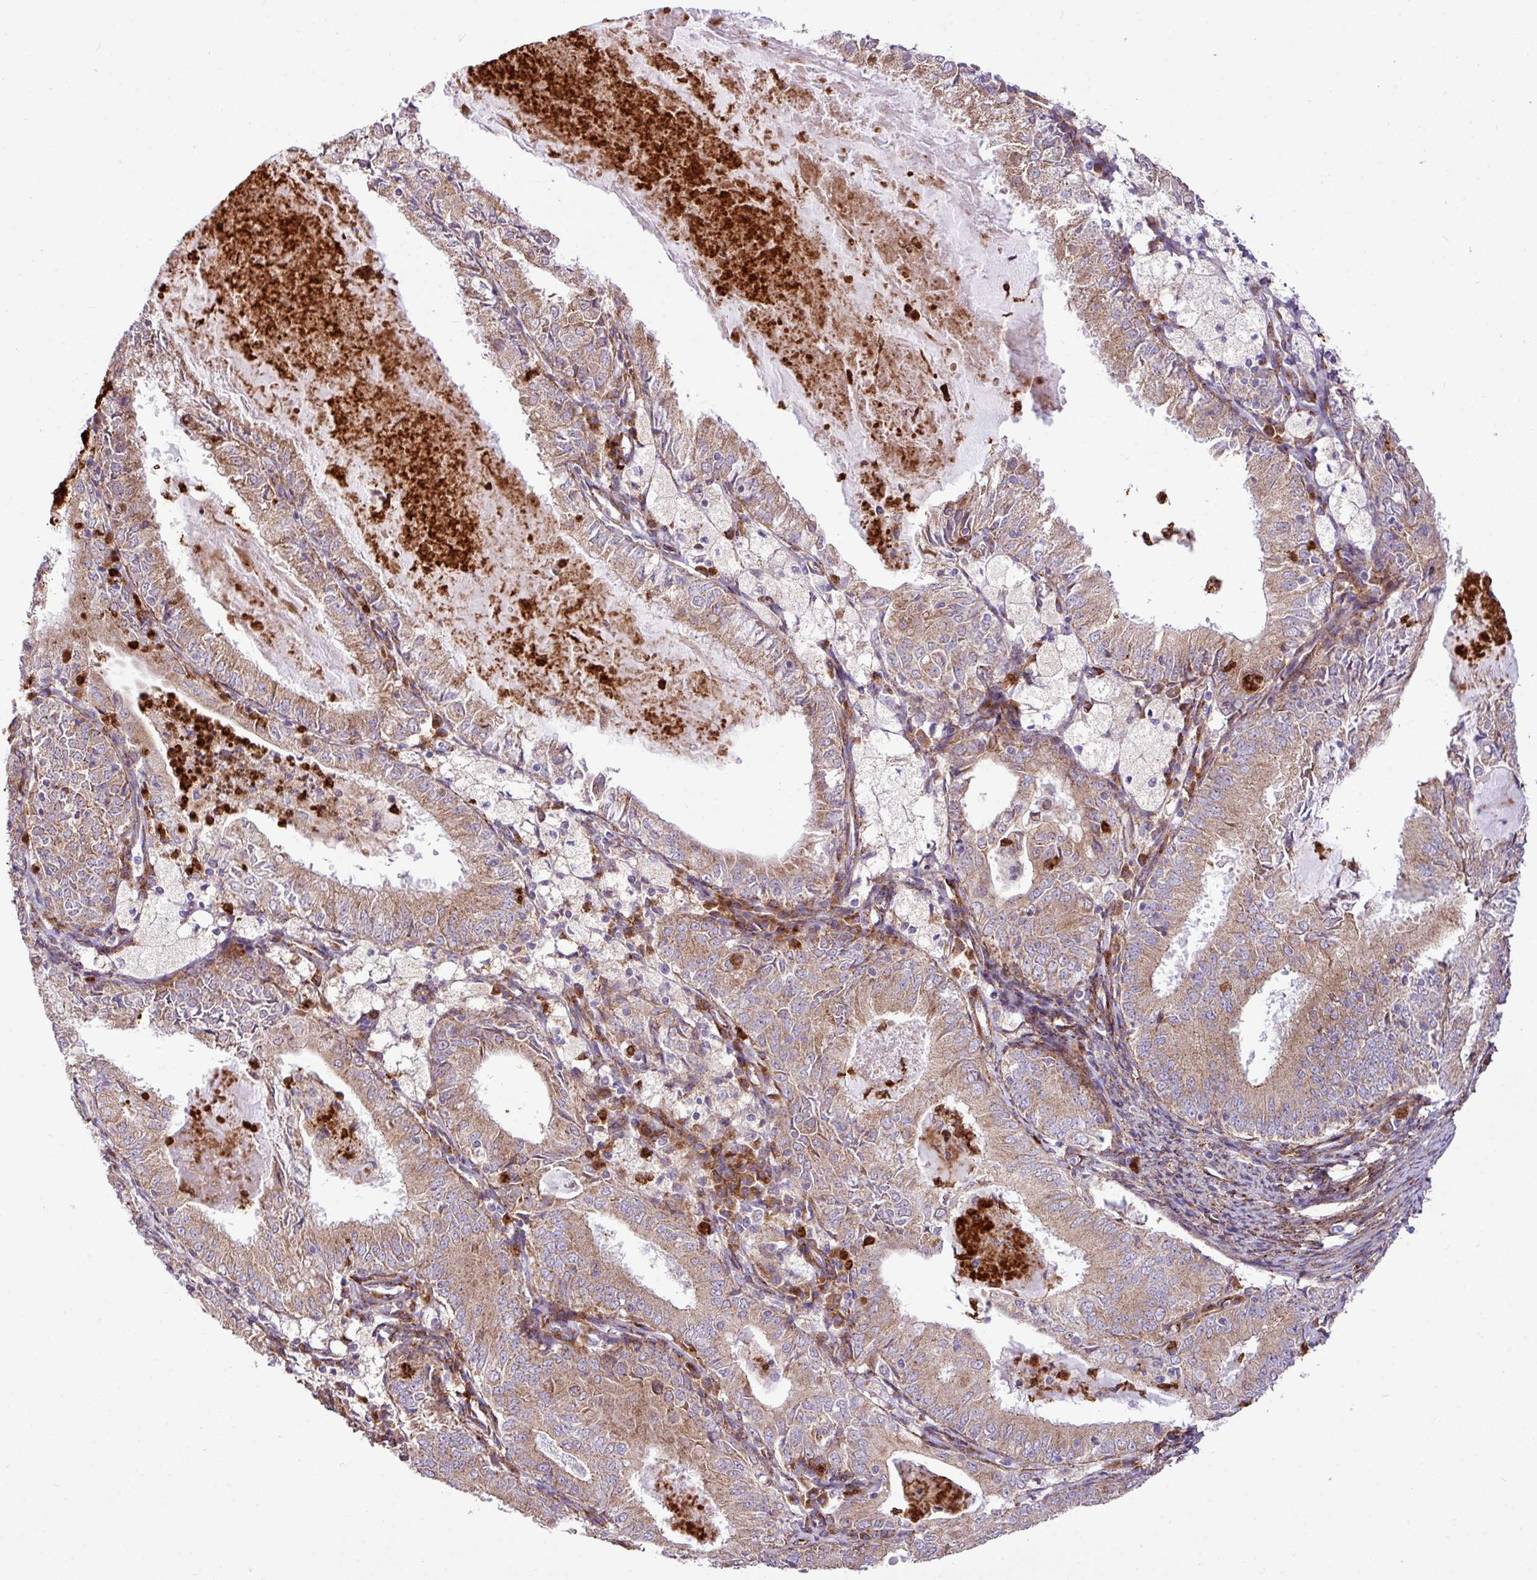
{"staining": {"intensity": "moderate", "quantity": "25%-75%", "location": "cytoplasmic/membranous"}, "tissue": "endometrial cancer", "cell_type": "Tumor cells", "image_type": "cancer", "snomed": [{"axis": "morphology", "description": "Adenocarcinoma, NOS"}, {"axis": "topography", "description": "Endometrium"}], "caption": "A brown stain shows moderate cytoplasmic/membranous positivity of a protein in endometrial adenocarcinoma tumor cells.", "gene": "FAM47E", "patient": {"sex": "female", "age": 57}}